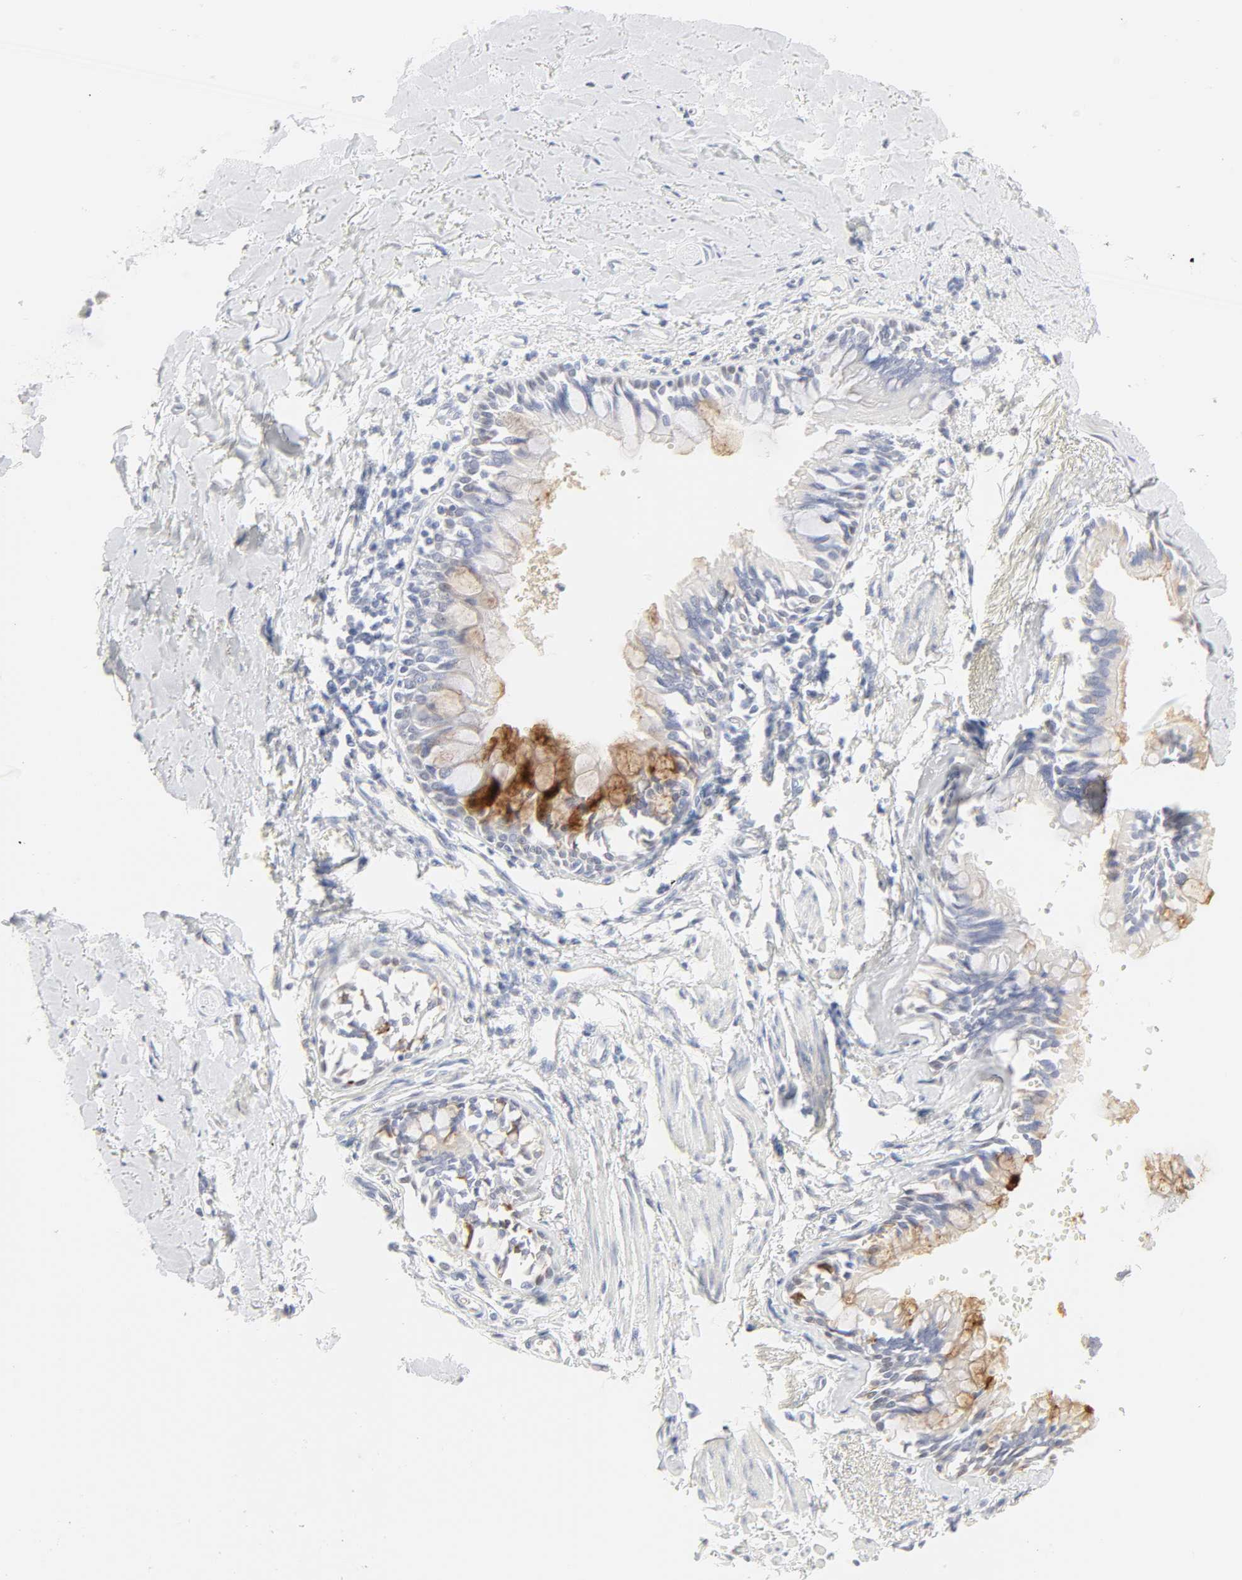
{"staining": {"intensity": "moderate", "quantity": "25%-75%", "location": "cytoplasmic/membranous,nuclear"}, "tissue": "bronchus", "cell_type": "Respiratory epithelial cells", "image_type": "normal", "snomed": [{"axis": "morphology", "description": "Normal tissue, NOS"}, {"axis": "topography", "description": "Bronchus"}, {"axis": "topography", "description": "Lung"}], "caption": "Approximately 25%-75% of respiratory epithelial cells in unremarkable human bronchus display moderate cytoplasmic/membranous,nuclear protein positivity as visualized by brown immunohistochemical staining.", "gene": "FCGBP", "patient": {"sex": "female", "age": 56}}